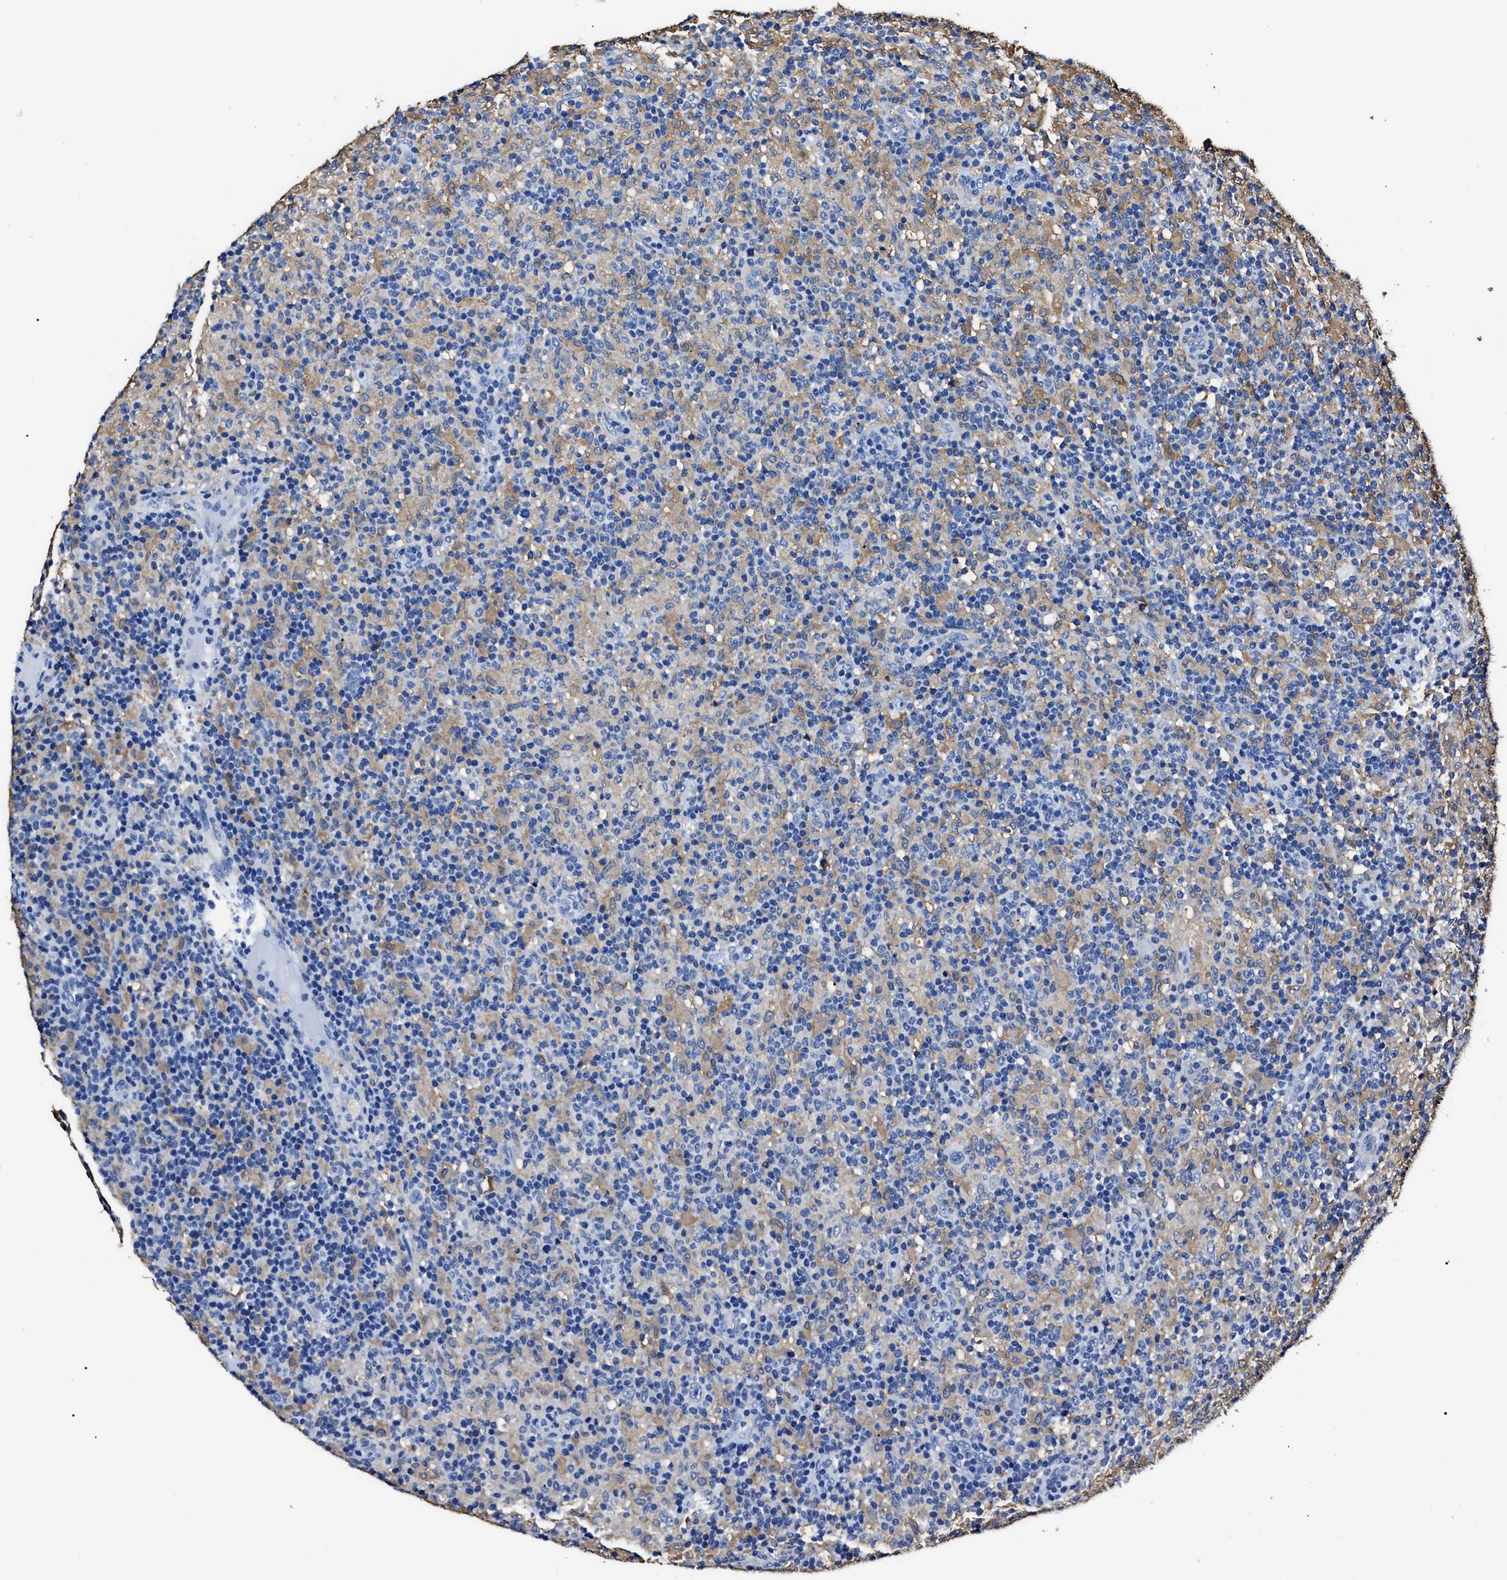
{"staining": {"intensity": "negative", "quantity": "none", "location": "none"}, "tissue": "lymphoma", "cell_type": "Tumor cells", "image_type": "cancer", "snomed": [{"axis": "morphology", "description": "Hodgkin's disease, NOS"}, {"axis": "topography", "description": "Lymph node"}], "caption": "Hodgkin's disease was stained to show a protein in brown. There is no significant positivity in tumor cells.", "gene": "ALDH1A1", "patient": {"sex": "male", "age": 70}}